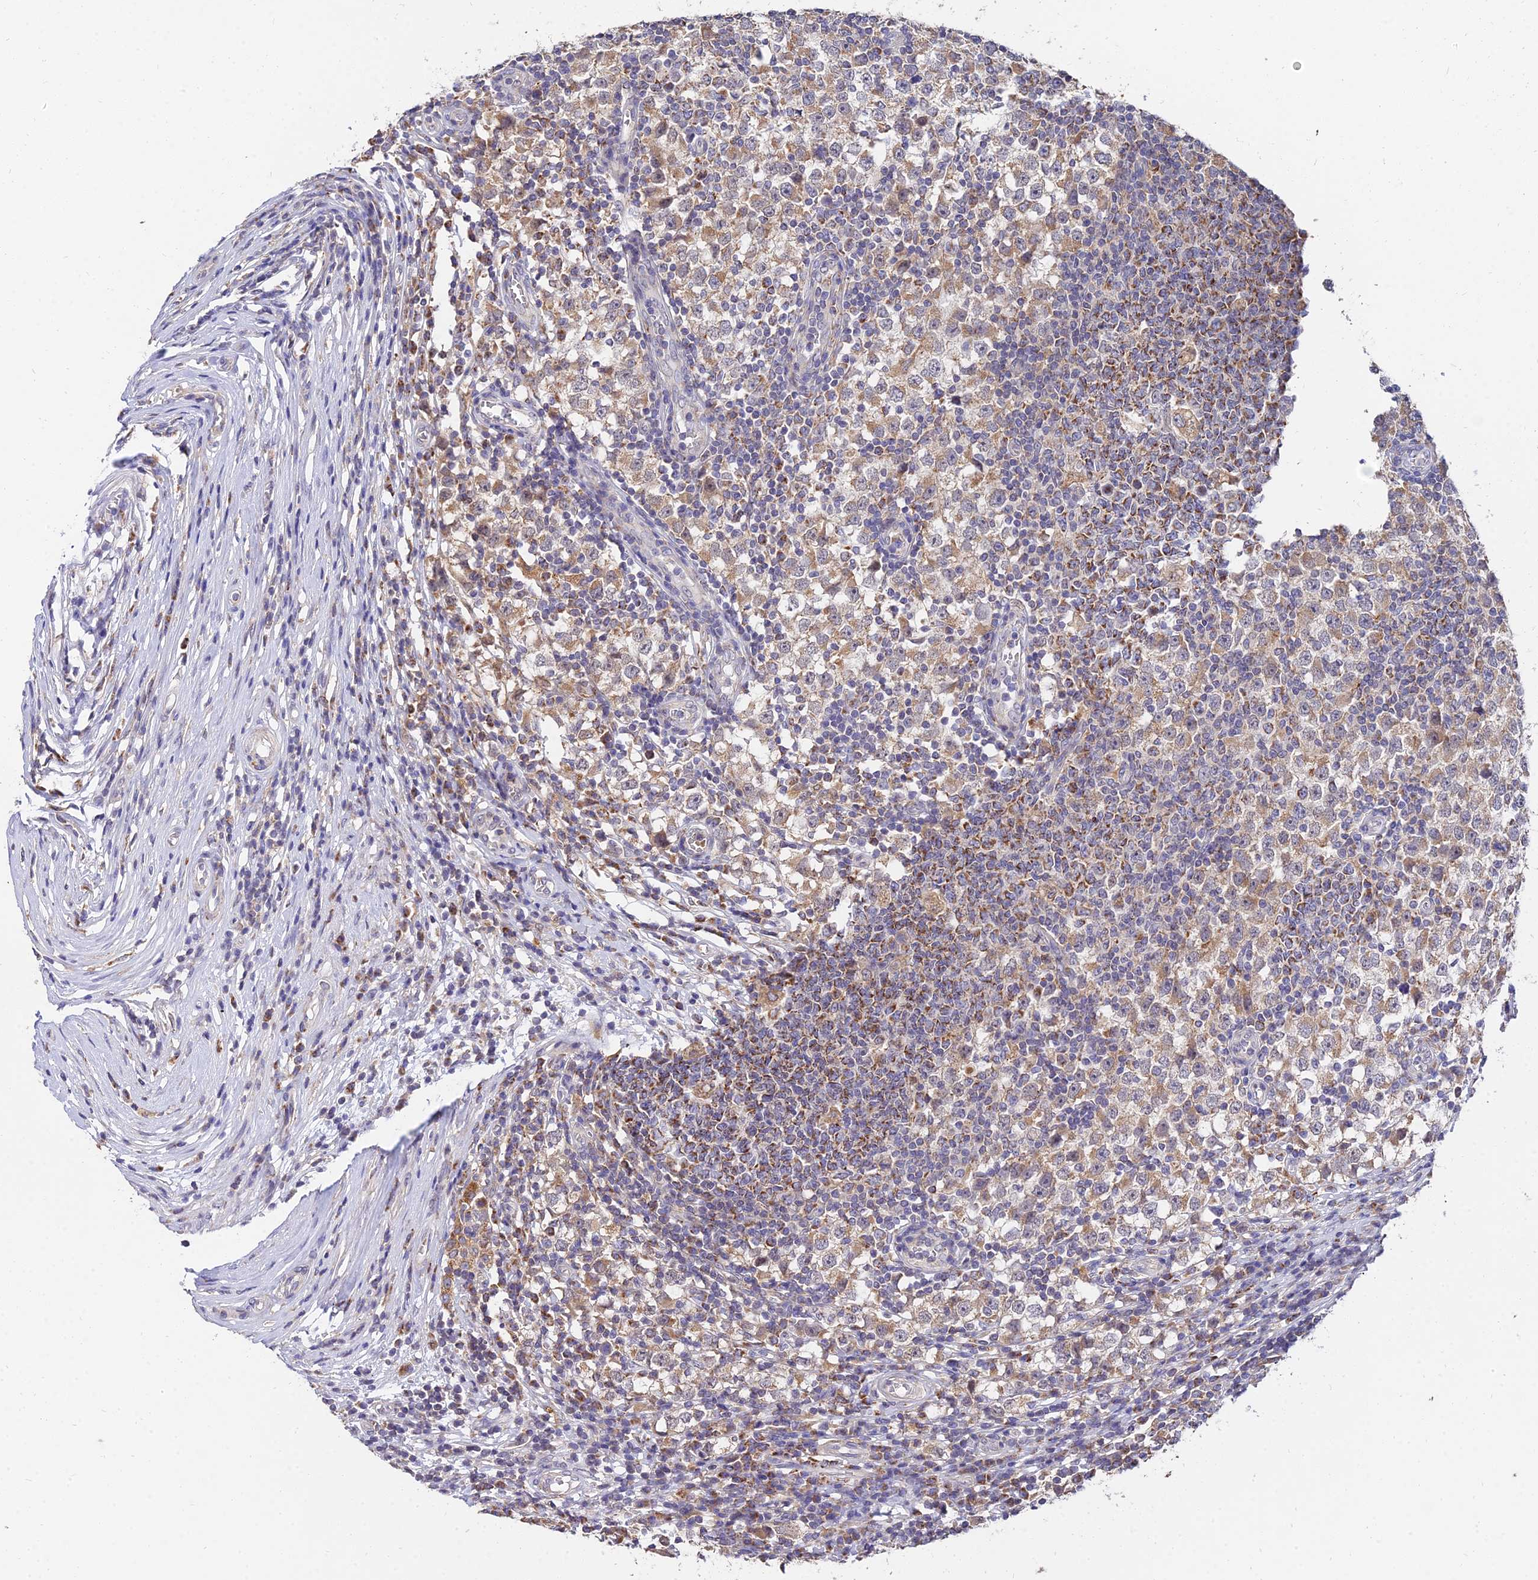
{"staining": {"intensity": "moderate", "quantity": ">75%", "location": "cytoplasmic/membranous"}, "tissue": "testis cancer", "cell_type": "Tumor cells", "image_type": "cancer", "snomed": [{"axis": "morphology", "description": "Seminoma, NOS"}, {"axis": "topography", "description": "Testis"}], "caption": "Immunohistochemical staining of human testis cancer reveals moderate cytoplasmic/membranous protein expression in about >75% of tumor cells.", "gene": "ARL8B", "patient": {"sex": "male", "age": 65}}